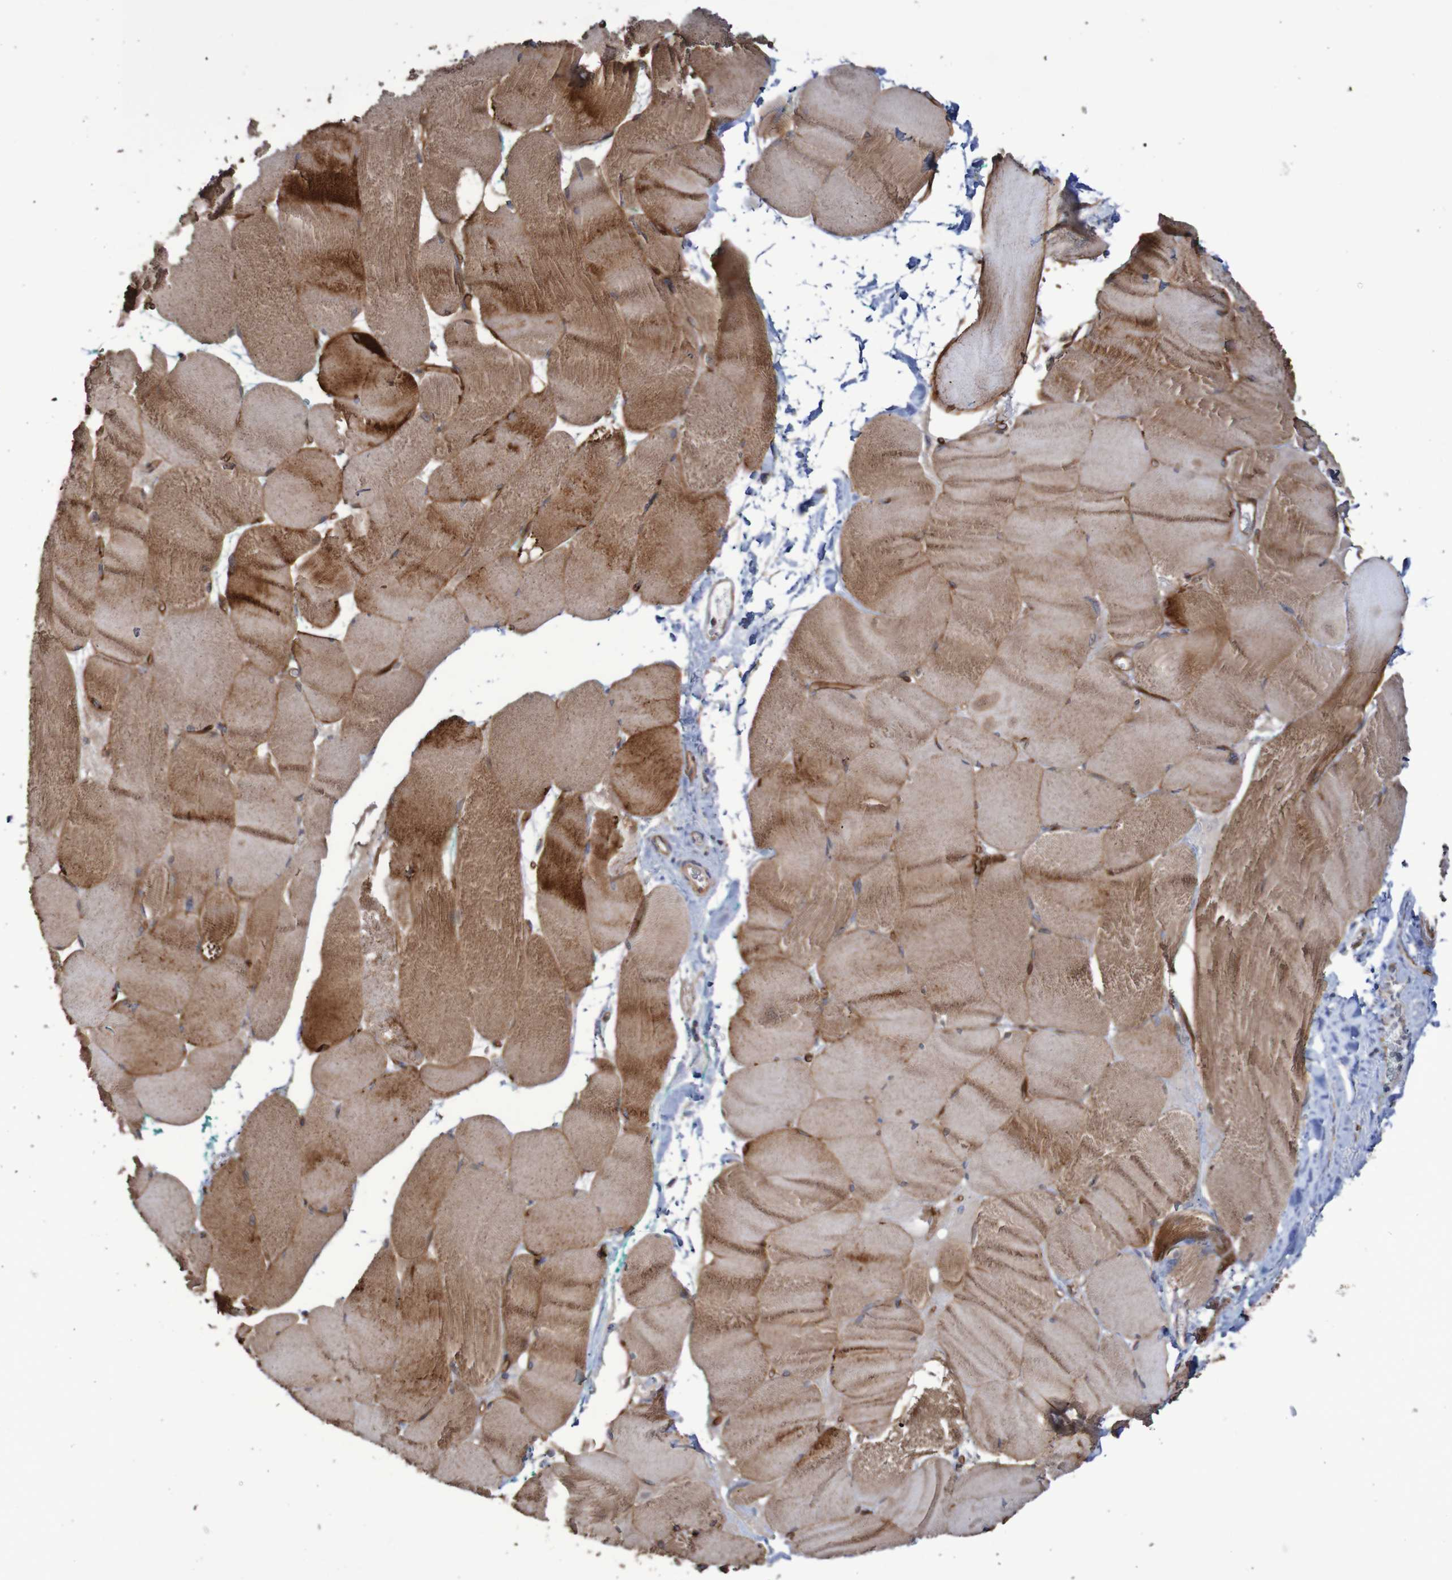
{"staining": {"intensity": "moderate", "quantity": ">75%", "location": "cytoplasmic/membranous"}, "tissue": "skeletal muscle", "cell_type": "Myocytes", "image_type": "normal", "snomed": [{"axis": "morphology", "description": "Normal tissue, NOS"}, {"axis": "morphology", "description": "Squamous cell carcinoma, NOS"}, {"axis": "topography", "description": "Skeletal muscle"}], "caption": "About >75% of myocytes in normal skeletal muscle exhibit moderate cytoplasmic/membranous protein staining as visualized by brown immunohistochemical staining.", "gene": "MMEL1", "patient": {"sex": "male", "age": 51}}